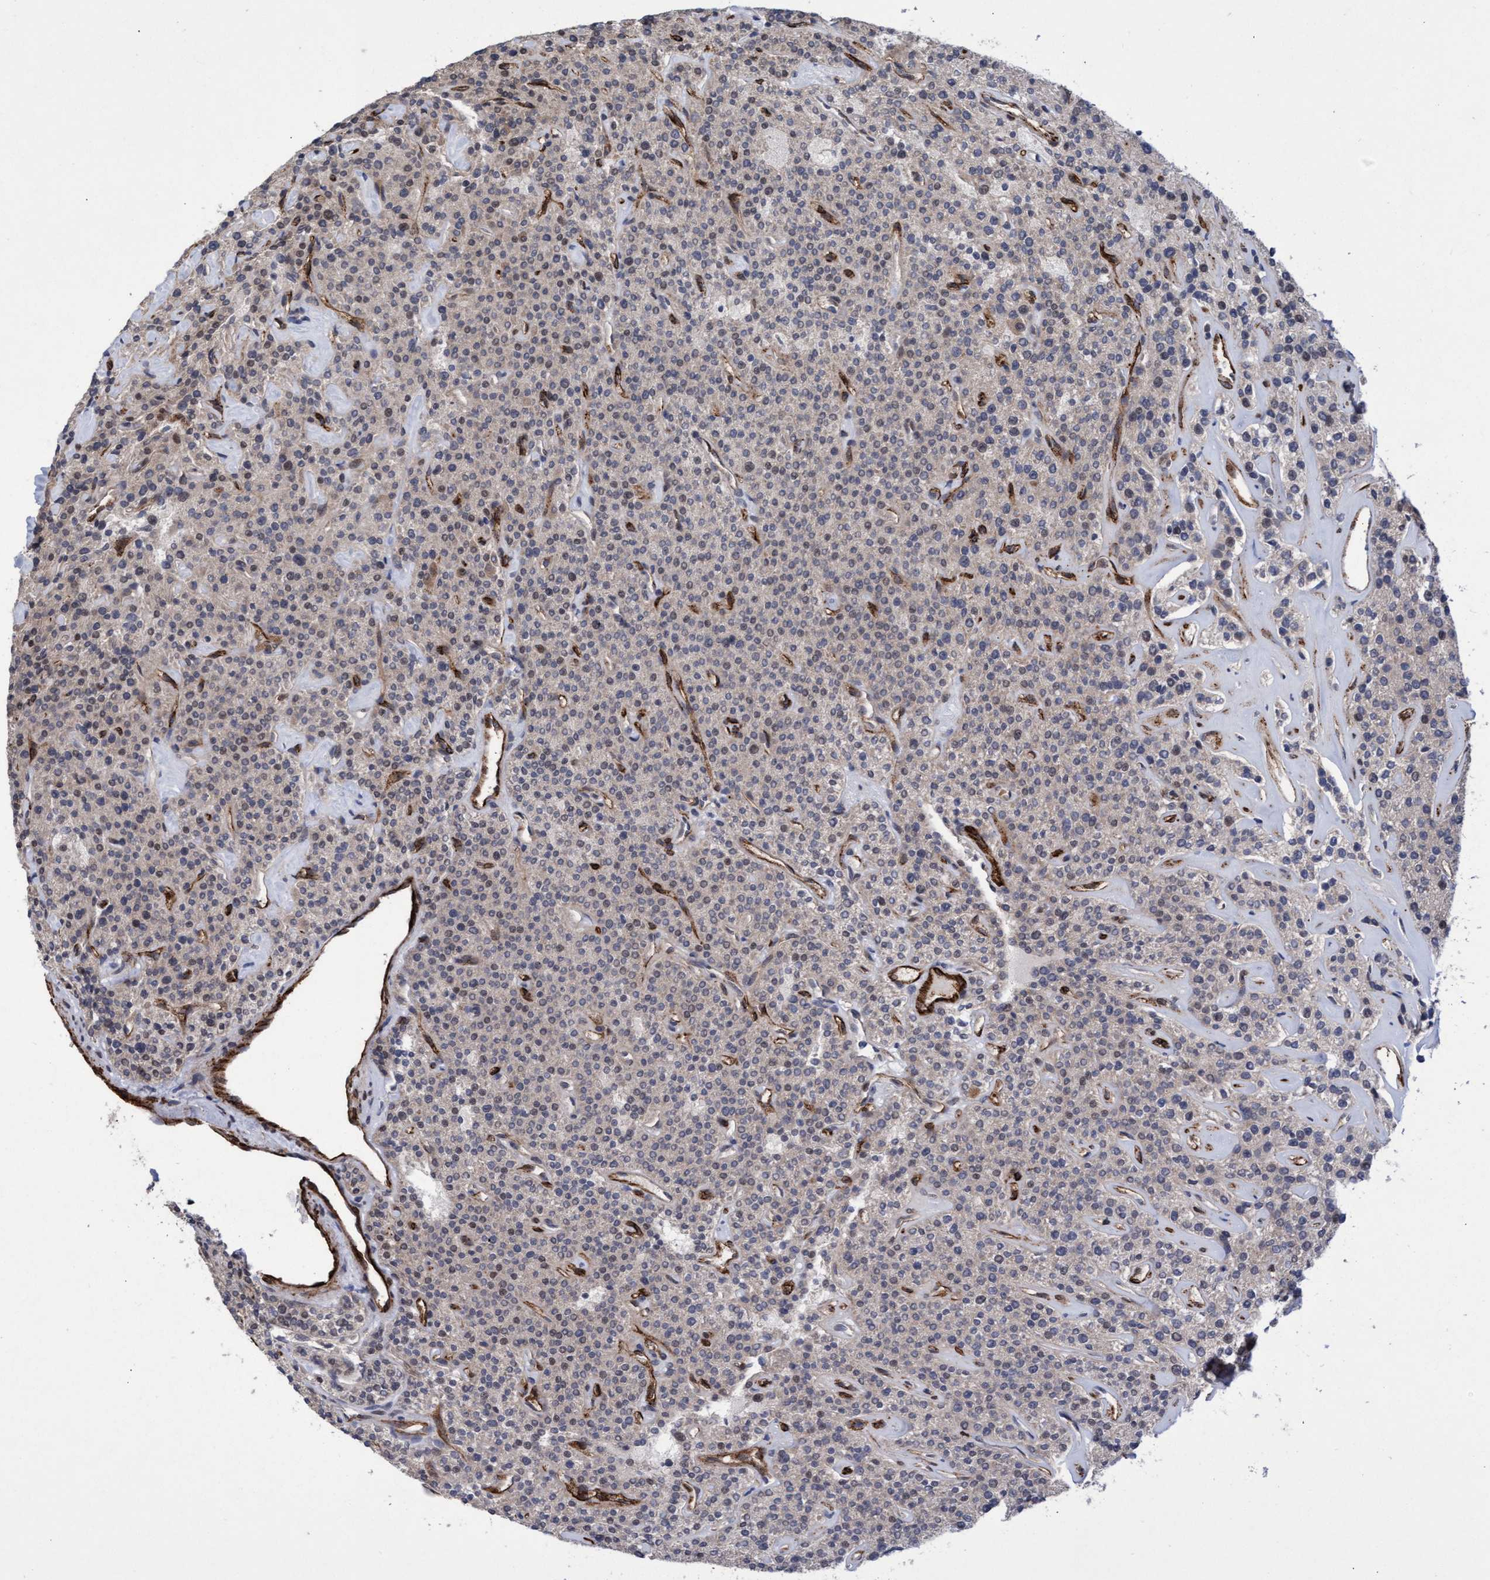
{"staining": {"intensity": "weak", "quantity": "25%-75%", "location": "nuclear"}, "tissue": "parathyroid gland", "cell_type": "Glandular cells", "image_type": "normal", "snomed": [{"axis": "morphology", "description": "Normal tissue, NOS"}, {"axis": "topography", "description": "Parathyroid gland"}], "caption": "A low amount of weak nuclear expression is present in about 25%-75% of glandular cells in normal parathyroid gland.", "gene": "ZNF750", "patient": {"sex": "male", "age": 46}}